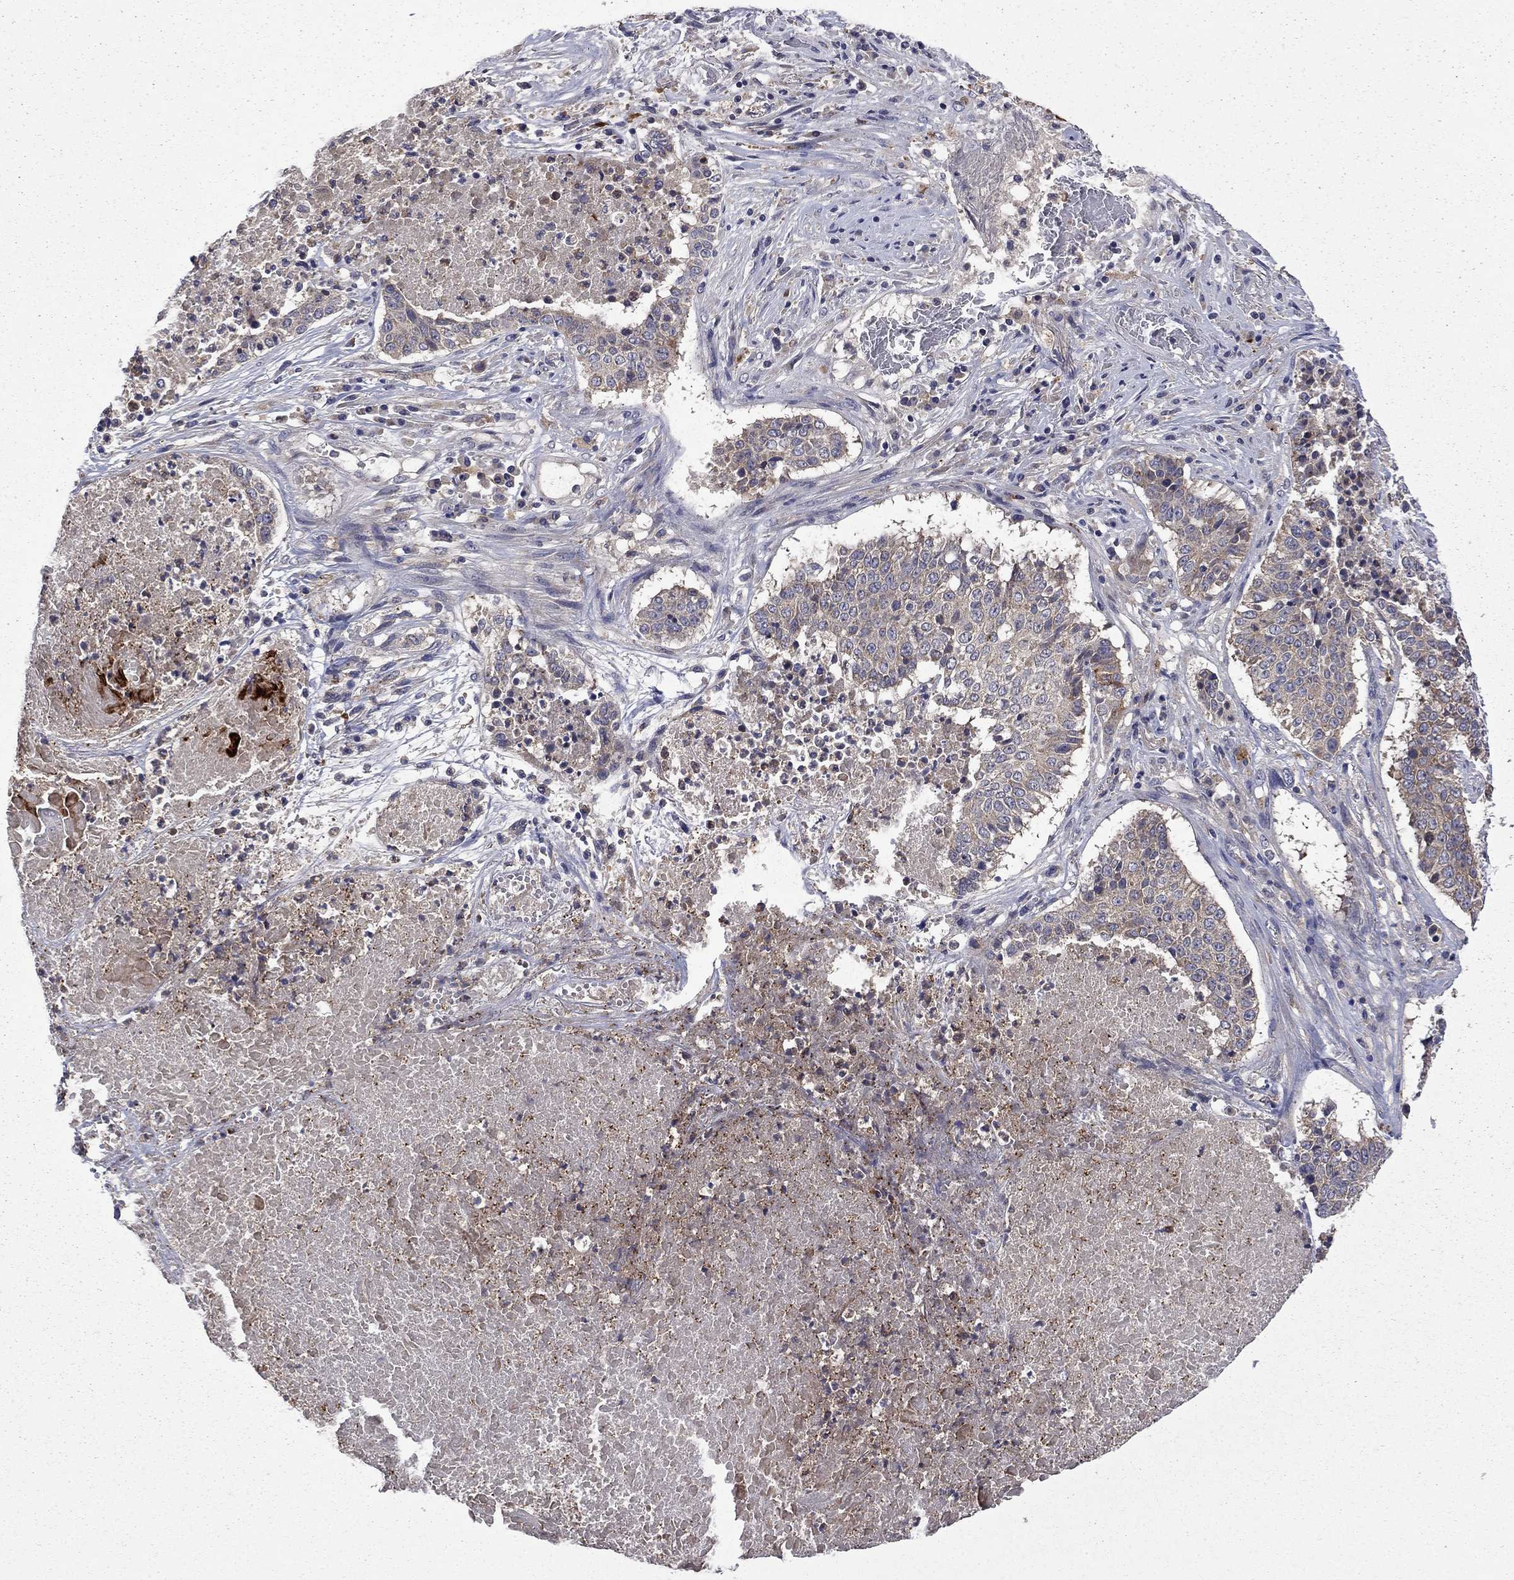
{"staining": {"intensity": "weak", "quantity": "<25%", "location": "cytoplasmic/membranous"}, "tissue": "lung cancer", "cell_type": "Tumor cells", "image_type": "cancer", "snomed": [{"axis": "morphology", "description": "Squamous cell carcinoma, NOS"}, {"axis": "topography", "description": "Lung"}], "caption": "Protein analysis of squamous cell carcinoma (lung) displays no significant expression in tumor cells.", "gene": "CEACAM7", "patient": {"sex": "male", "age": 64}}